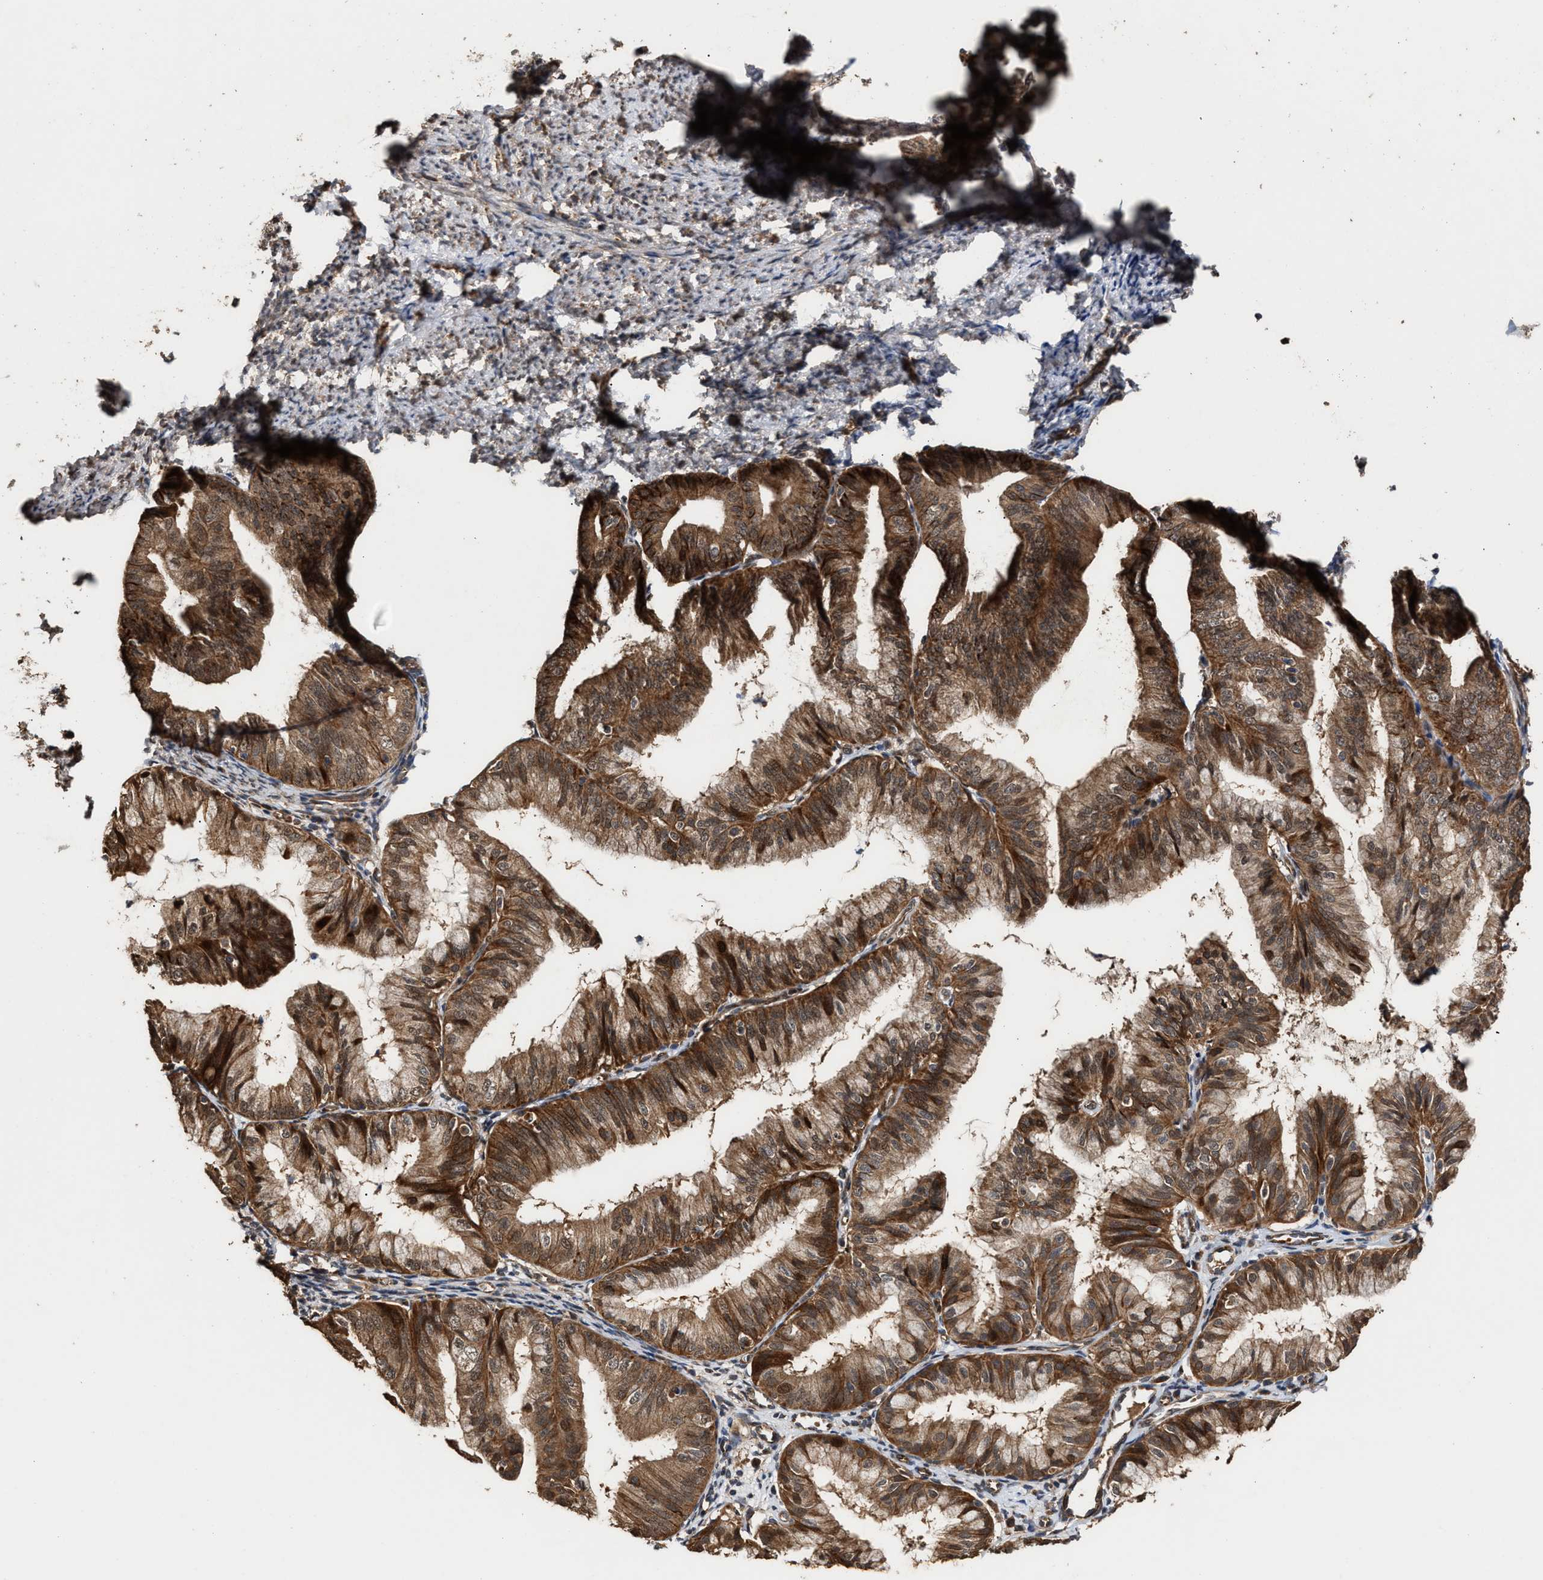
{"staining": {"intensity": "moderate", "quantity": ">75%", "location": "cytoplasmic/membranous"}, "tissue": "endometrial cancer", "cell_type": "Tumor cells", "image_type": "cancer", "snomed": [{"axis": "morphology", "description": "Adenocarcinoma, NOS"}, {"axis": "topography", "description": "Endometrium"}], "caption": "The histopathology image displays staining of endometrial cancer (adenocarcinoma), revealing moderate cytoplasmic/membranous protein staining (brown color) within tumor cells.", "gene": "ZNHIT6", "patient": {"sex": "female", "age": 63}}